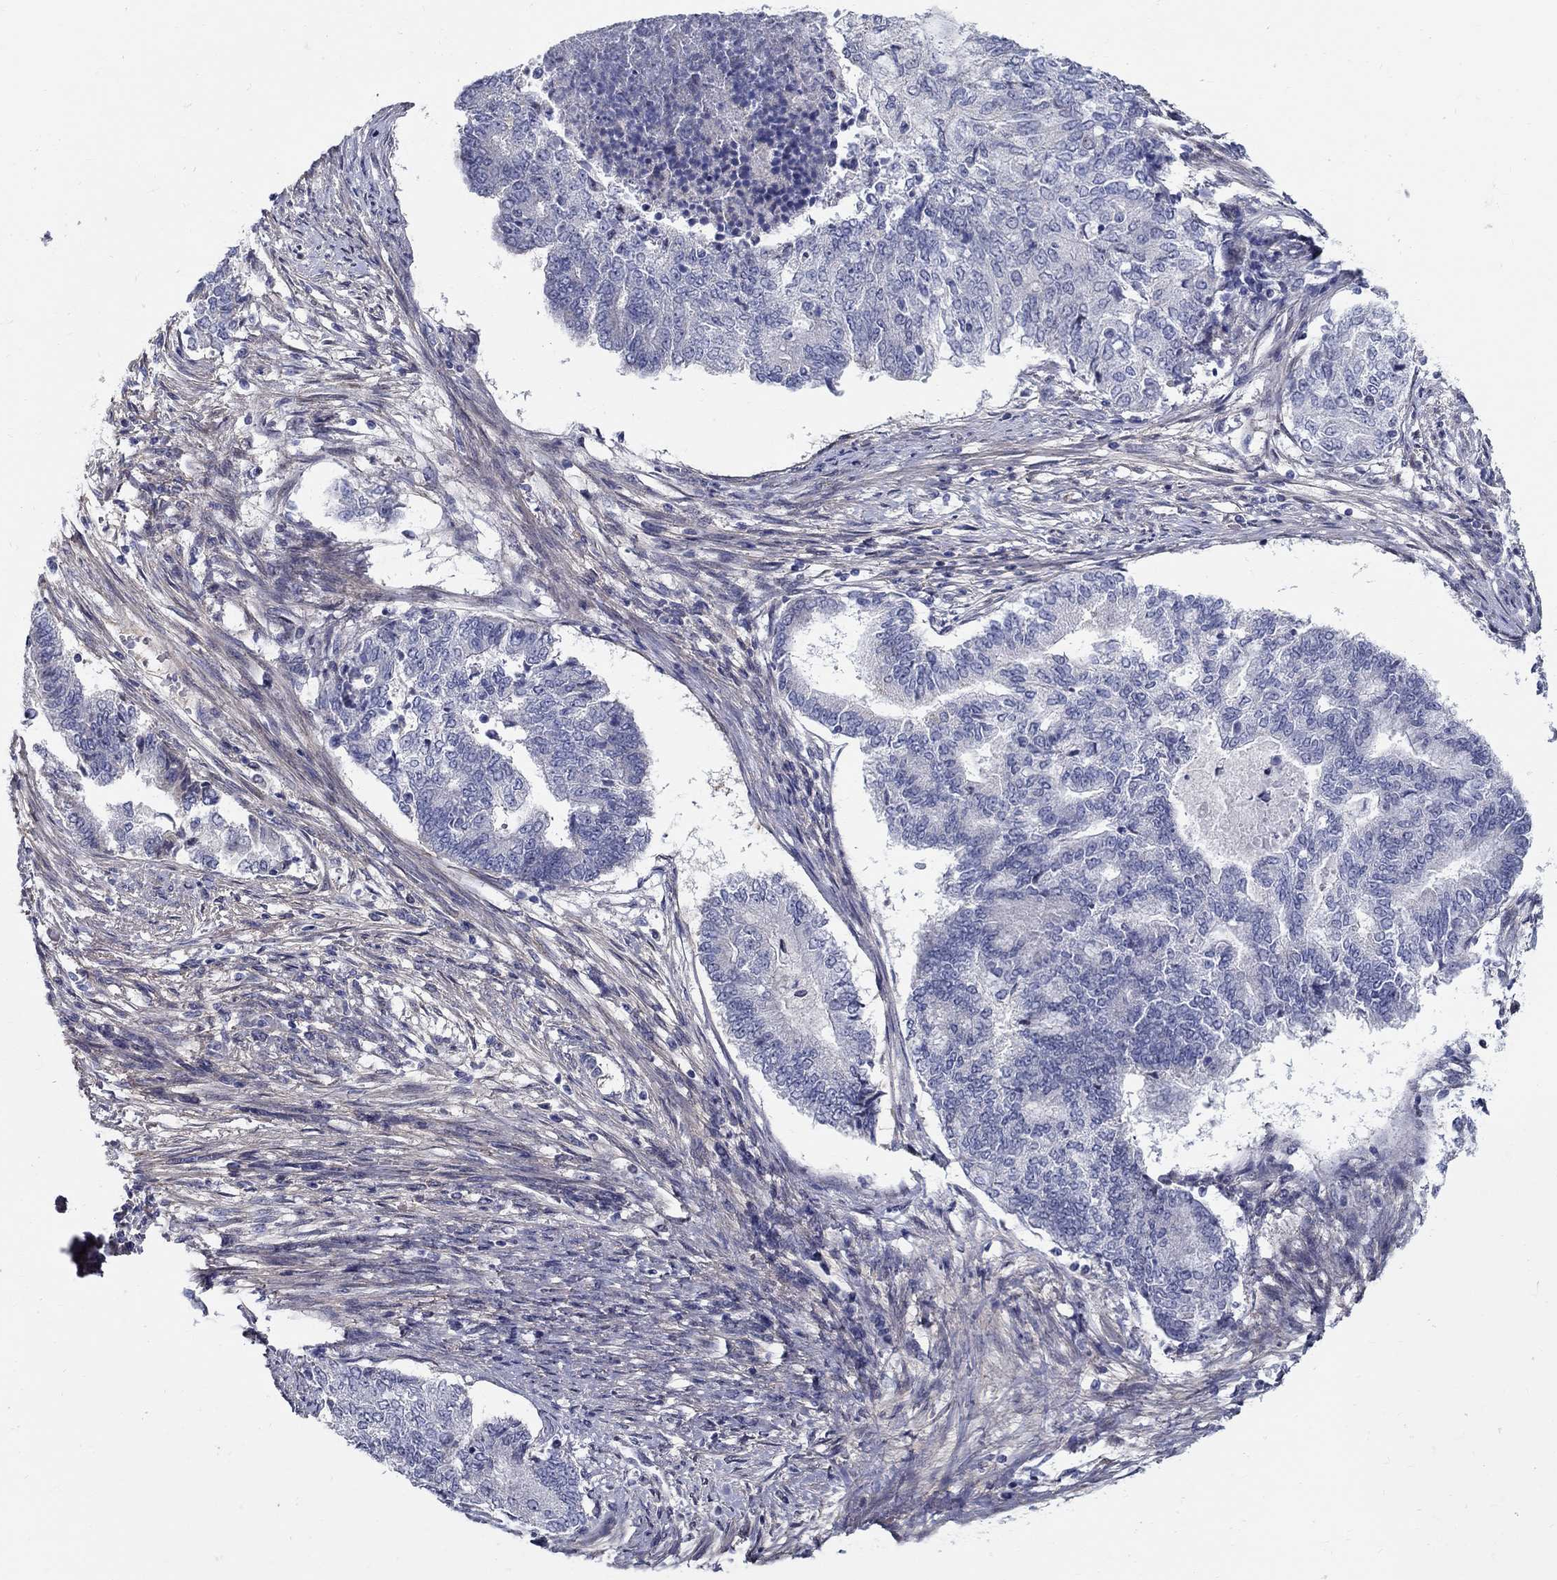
{"staining": {"intensity": "negative", "quantity": "none", "location": "none"}, "tissue": "endometrial cancer", "cell_type": "Tumor cells", "image_type": "cancer", "snomed": [{"axis": "morphology", "description": "Adenocarcinoma, NOS"}, {"axis": "topography", "description": "Endometrium"}], "caption": "Immunohistochemistry (IHC) photomicrograph of neoplastic tissue: human endometrial cancer stained with DAB (3,3'-diaminobenzidine) shows no significant protein expression in tumor cells.", "gene": "C16orf46", "patient": {"sex": "female", "age": 65}}